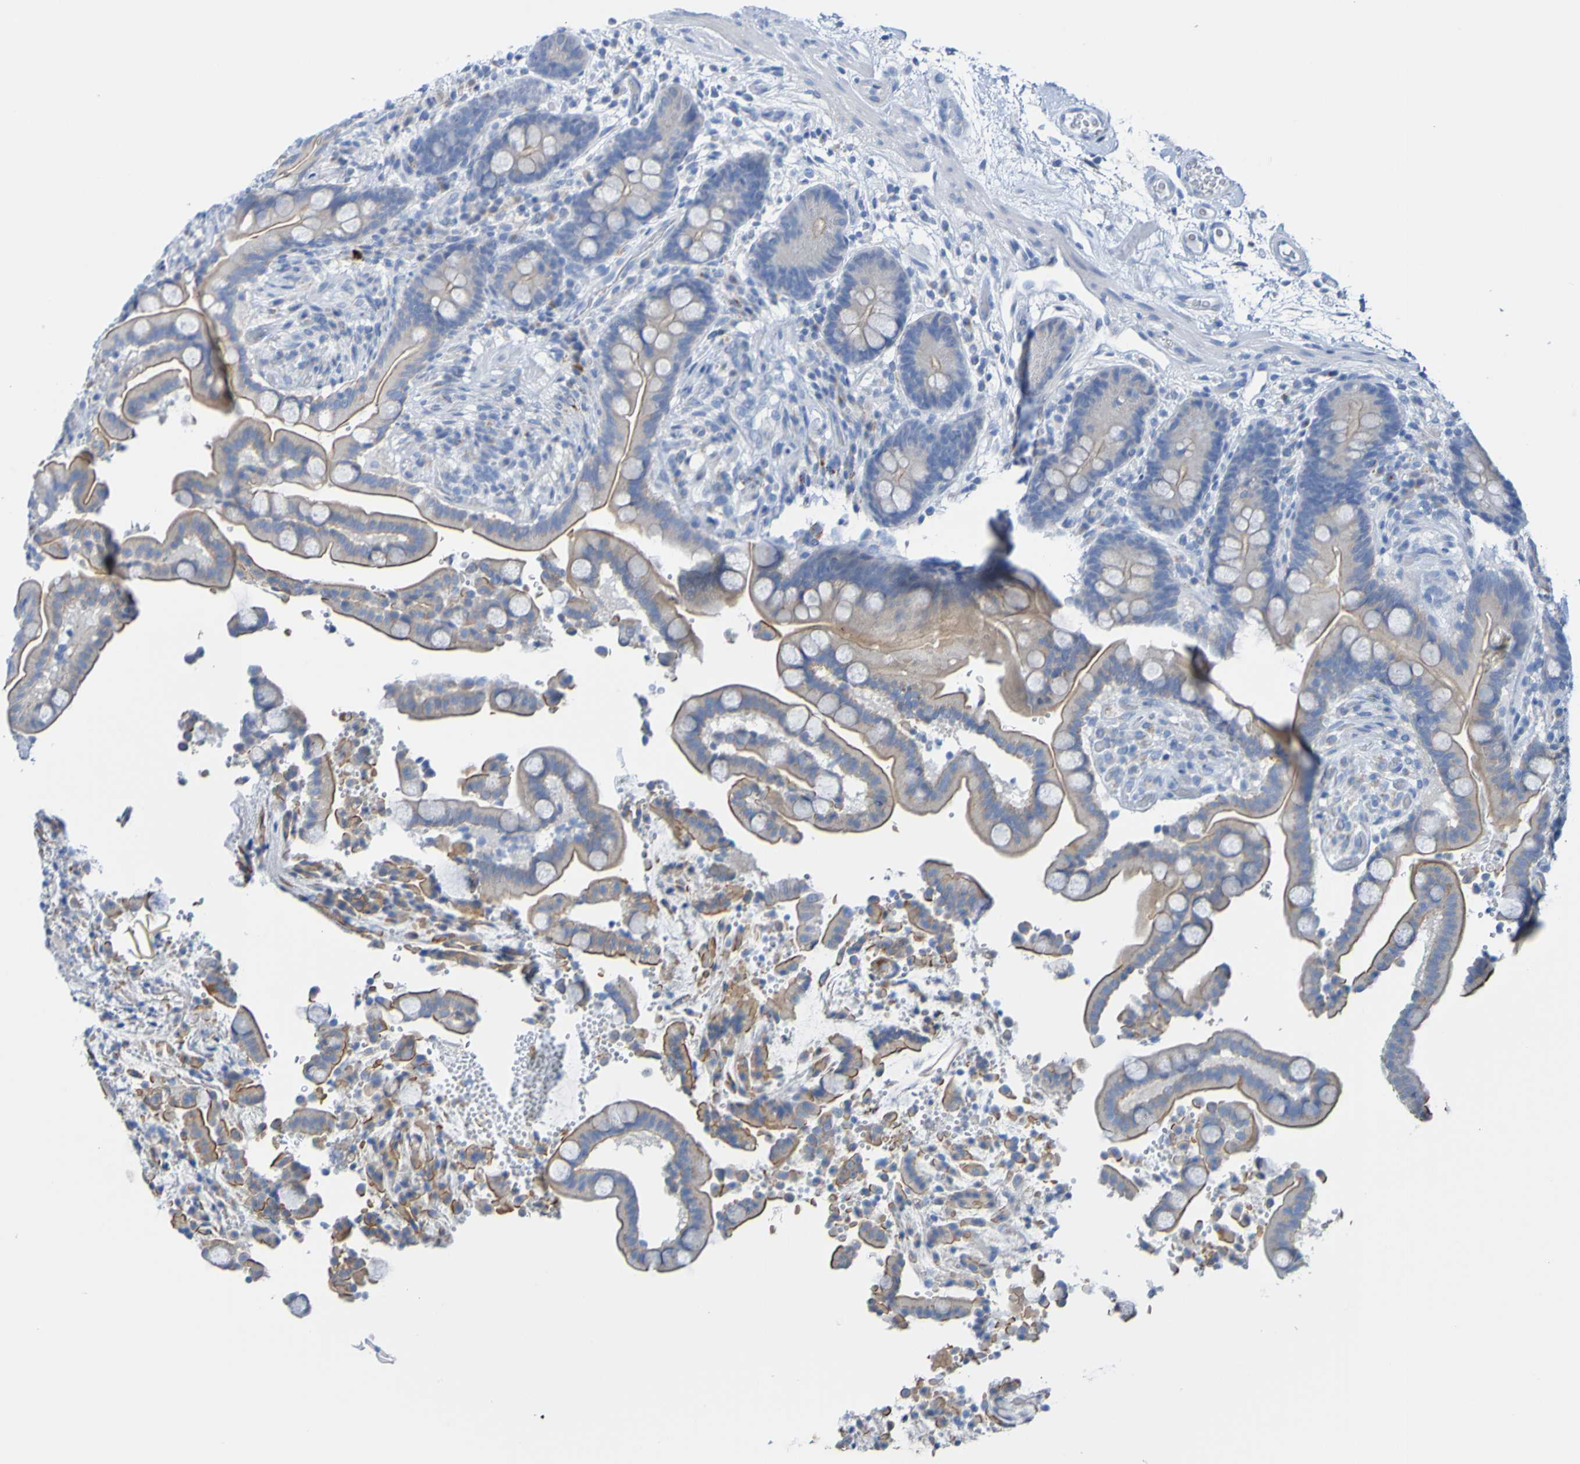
{"staining": {"intensity": "negative", "quantity": "none", "location": "none"}, "tissue": "colon", "cell_type": "Endothelial cells", "image_type": "normal", "snomed": [{"axis": "morphology", "description": "Normal tissue, NOS"}, {"axis": "topography", "description": "Colon"}], "caption": "High magnification brightfield microscopy of unremarkable colon stained with DAB (brown) and counterstained with hematoxylin (blue): endothelial cells show no significant staining. (DAB IHC, high magnification).", "gene": "ACMSD", "patient": {"sex": "male", "age": 73}}